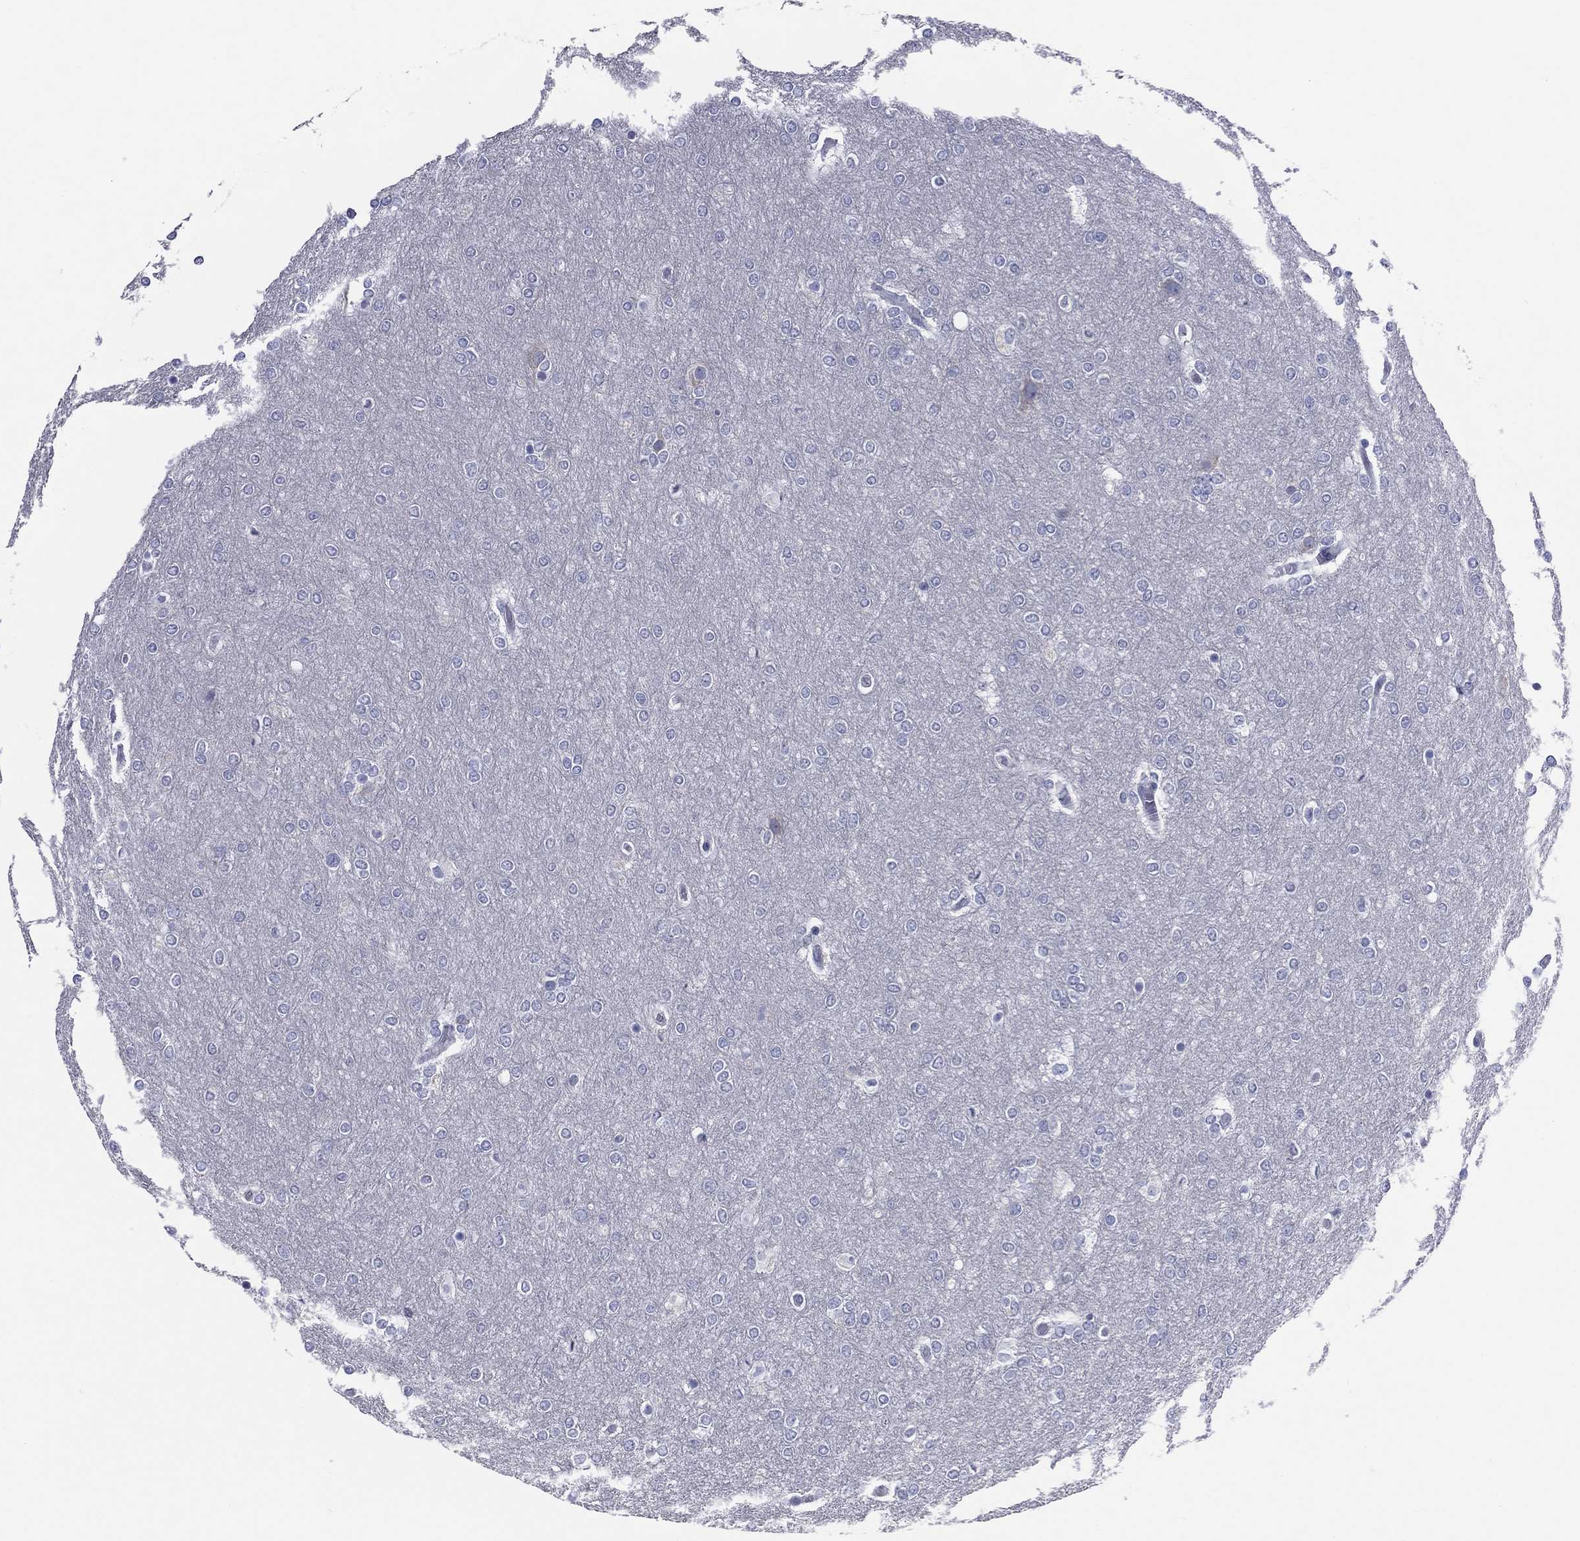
{"staining": {"intensity": "negative", "quantity": "none", "location": "none"}, "tissue": "glioma", "cell_type": "Tumor cells", "image_type": "cancer", "snomed": [{"axis": "morphology", "description": "Glioma, malignant, High grade"}, {"axis": "topography", "description": "Brain"}], "caption": "Immunohistochemical staining of human glioma displays no significant staining in tumor cells.", "gene": "MLN", "patient": {"sex": "female", "age": 61}}